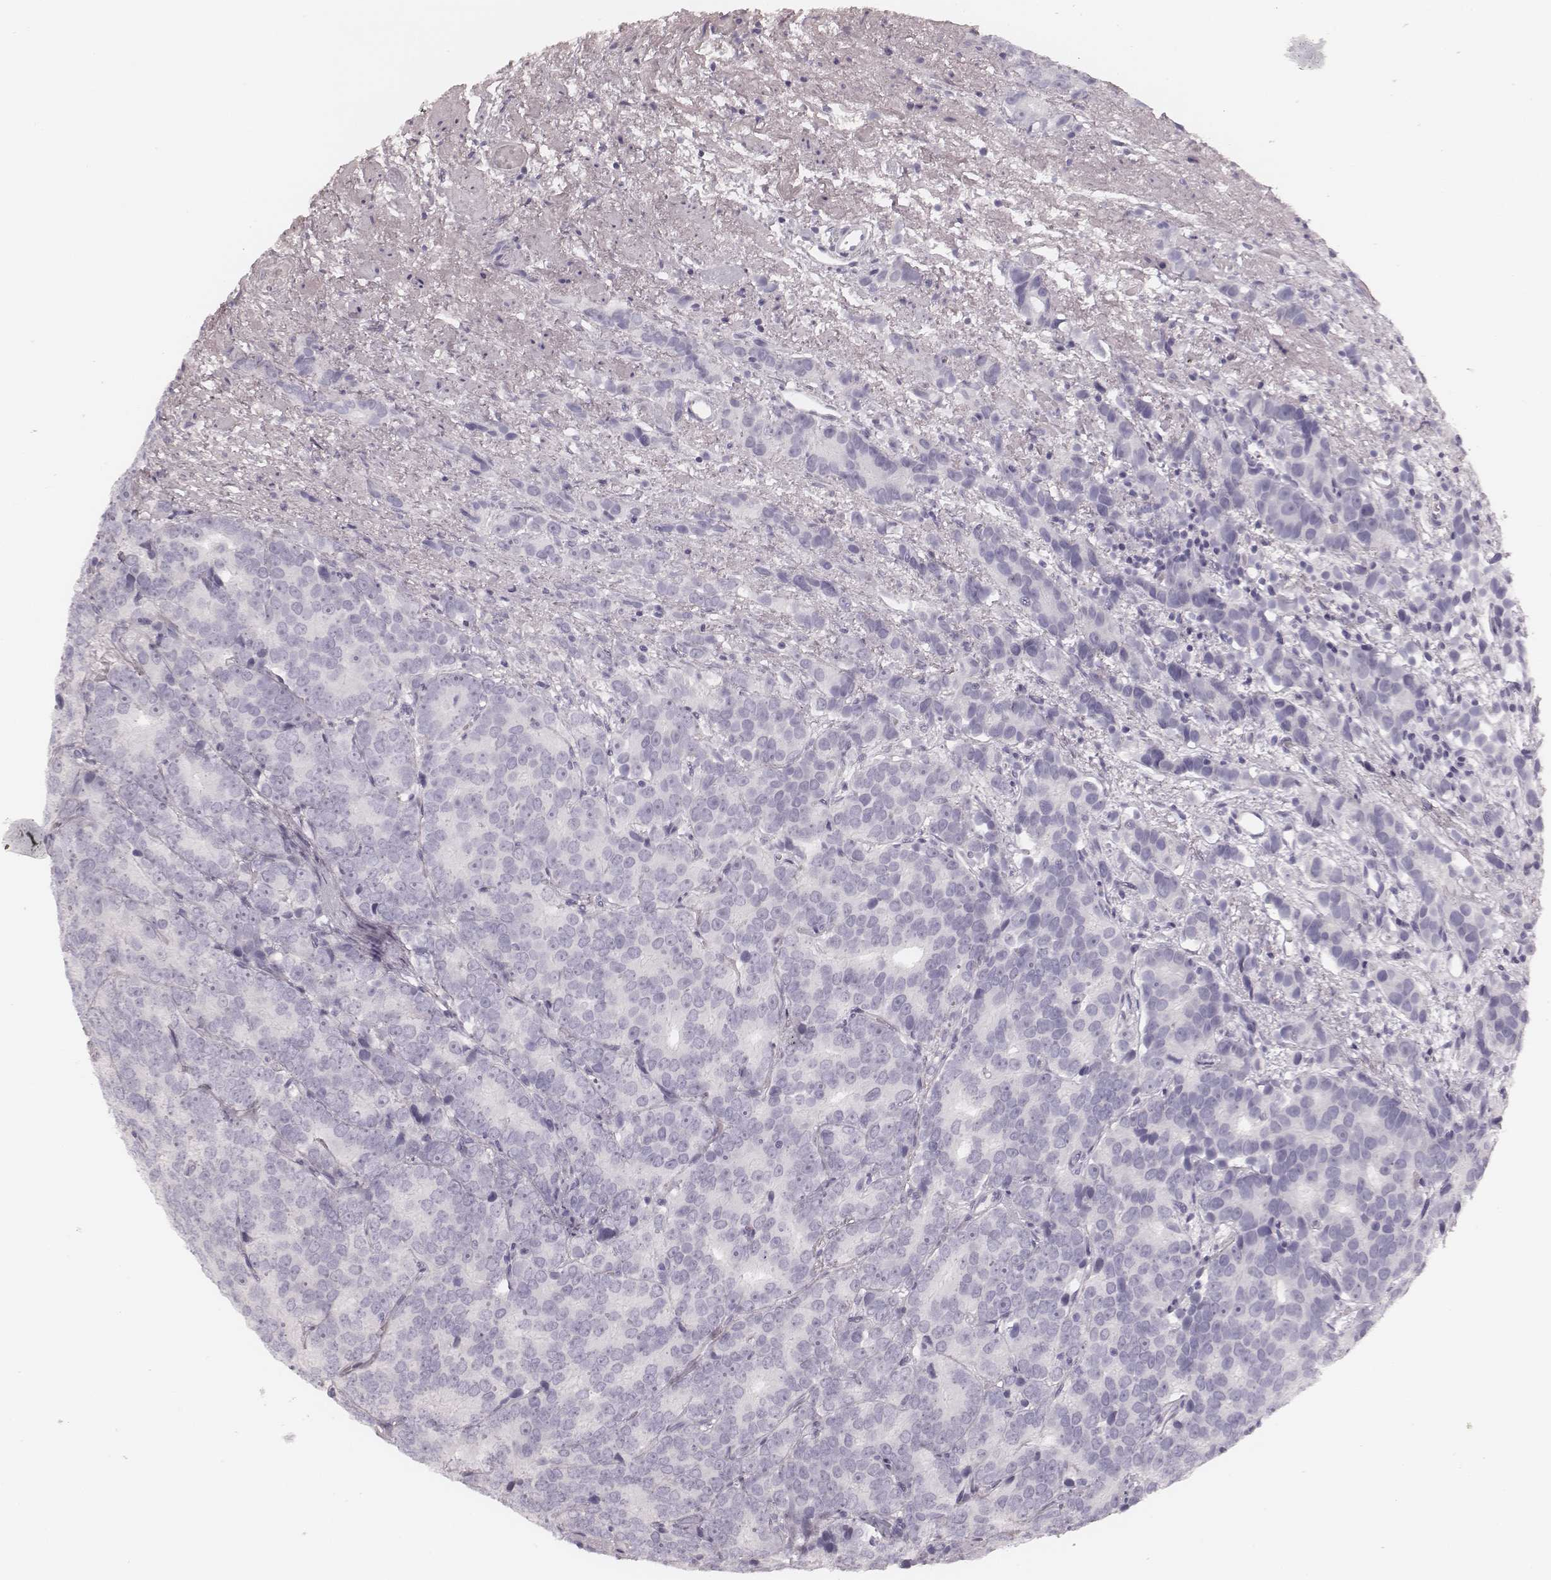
{"staining": {"intensity": "negative", "quantity": "none", "location": "none"}, "tissue": "prostate cancer", "cell_type": "Tumor cells", "image_type": "cancer", "snomed": [{"axis": "morphology", "description": "Adenocarcinoma, High grade"}, {"axis": "topography", "description": "Prostate"}], "caption": "This is an immunohistochemistry histopathology image of prostate adenocarcinoma (high-grade). There is no expression in tumor cells.", "gene": "MSX1", "patient": {"sex": "male", "age": 90}}